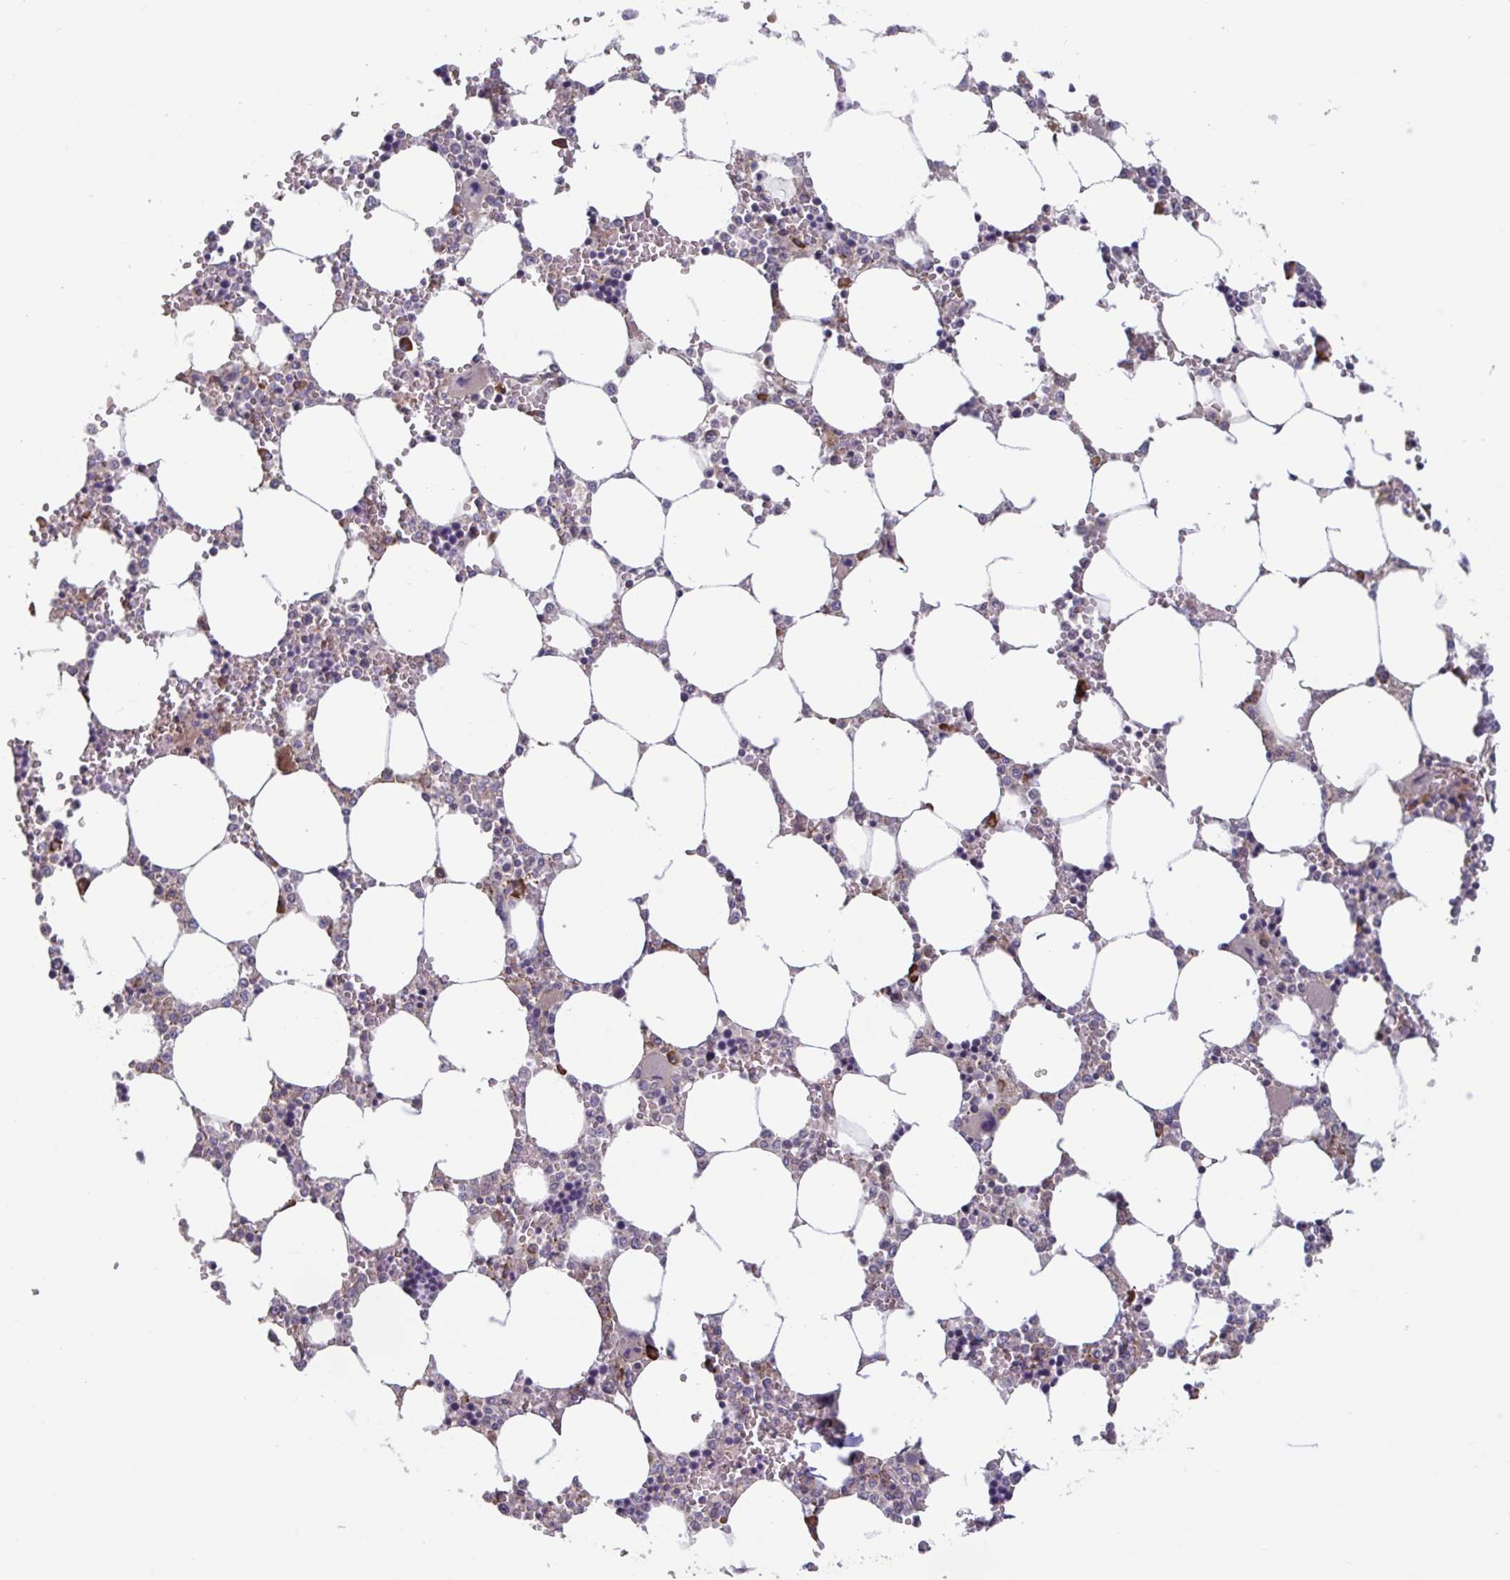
{"staining": {"intensity": "moderate", "quantity": "<25%", "location": "cytoplasmic/membranous"}, "tissue": "bone marrow", "cell_type": "Hematopoietic cells", "image_type": "normal", "snomed": [{"axis": "morphology", "description": "Normal tissue, NOS"}, {"axis": "topography", "description": "Bone marrow"}], "caption": "A brown stain highlights moderate cytoplasmic/membranous positivity of a protein in hematopoietic cells of benign human bone marrow.", "gene": "CD1E", "patient": {"sex": "male", "age": 64}}